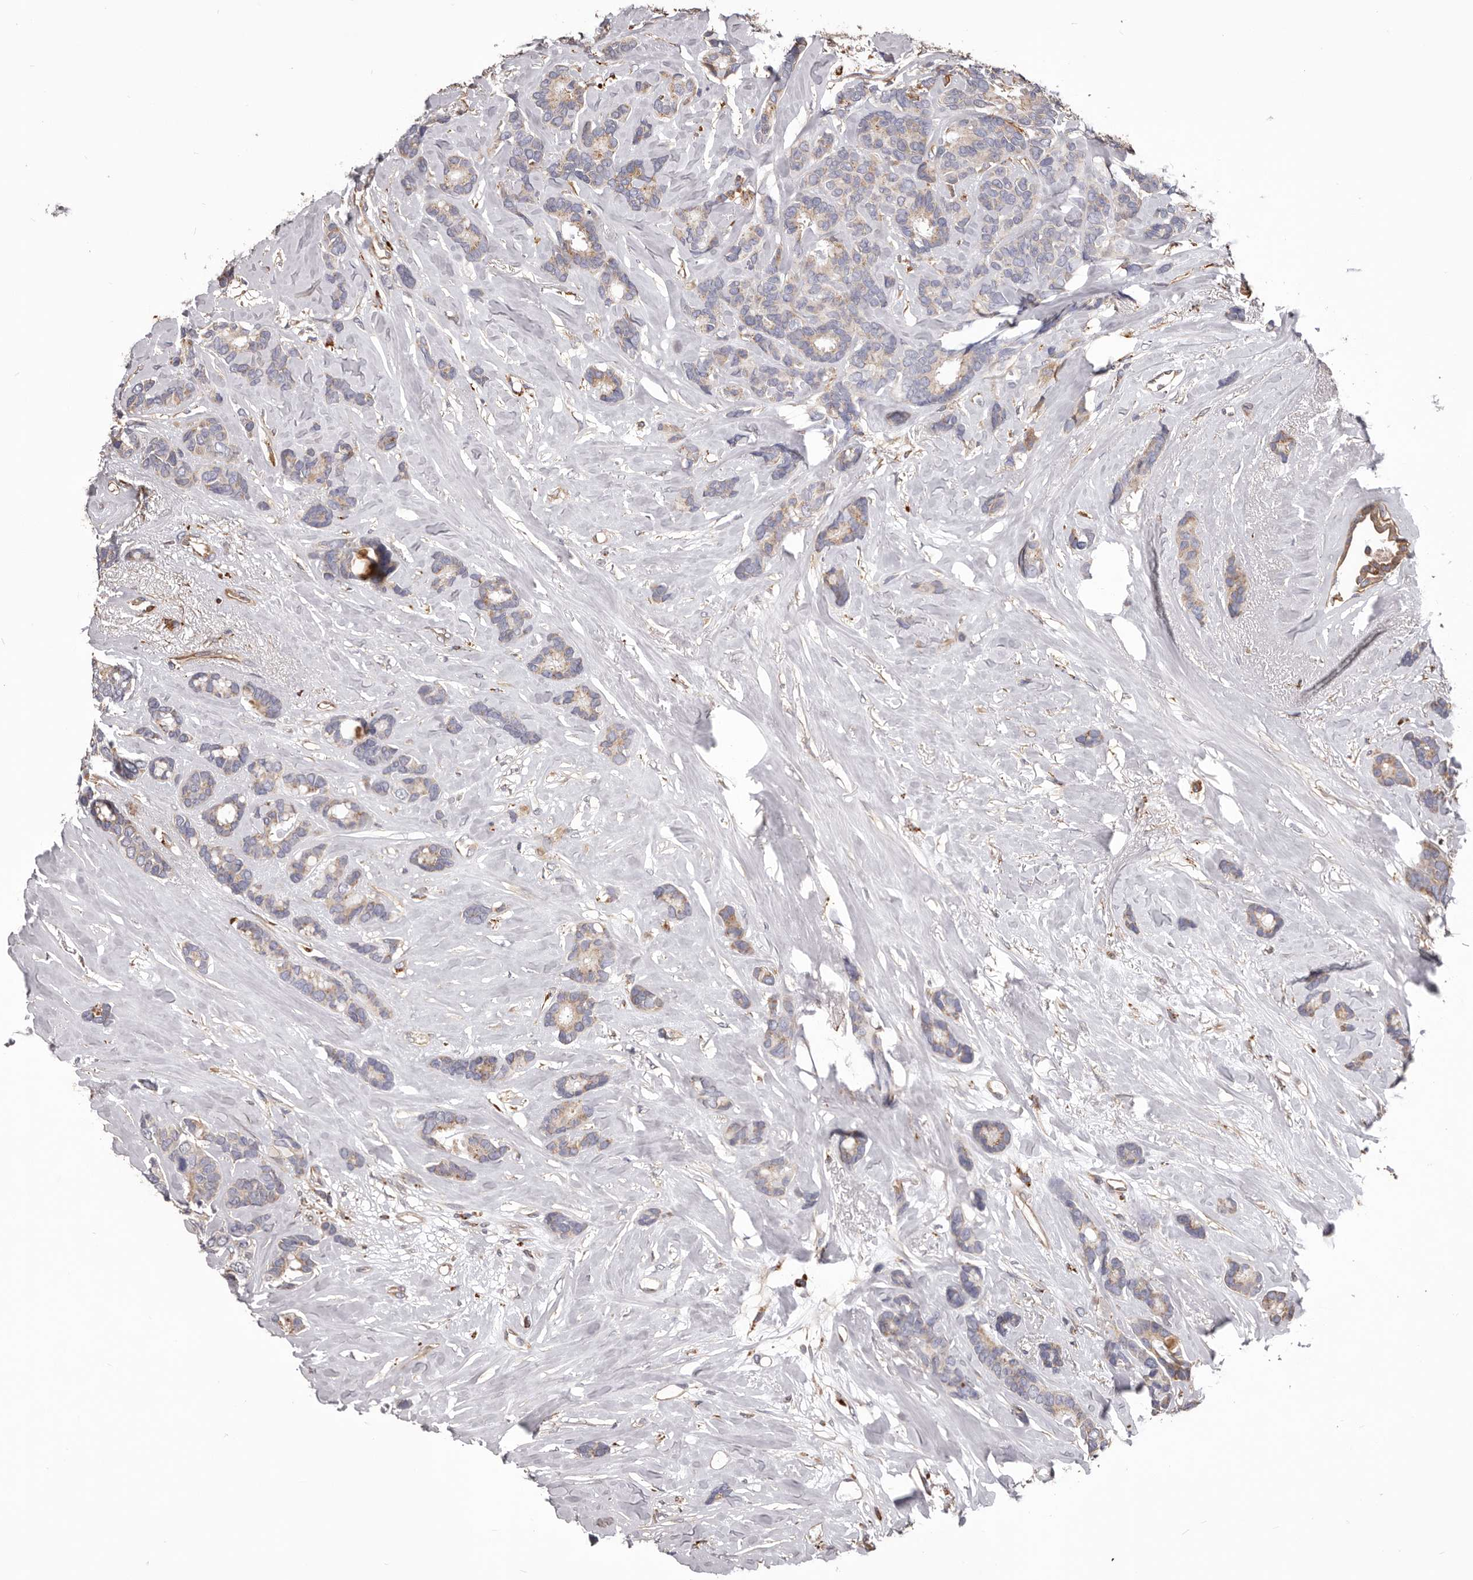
{"staining": {"intensity": "negative", "quantity": "none", "location": "none"}, "tissue": "breast cancer", "cell_type": "Tumor cells", "image_type": "cancer", "snomed": [{"axis": "morphology", "description": "Duct carcinoma"}, {"axis": "topography", "description": "Breast"}], "caption": "High magnification brightfield microscopy of breast cancer (infiltrating ductal carcinoma) stained with DAB (brown) and counterstained with hematoxylin (blue): tumor cells show no significant expression. (Brightfield microscopy of DAB (3,3'-diaminobenzidine) IHC at high magnification).", "gene": "CEP104", "patient": {"sex": "female", "age": 87}}